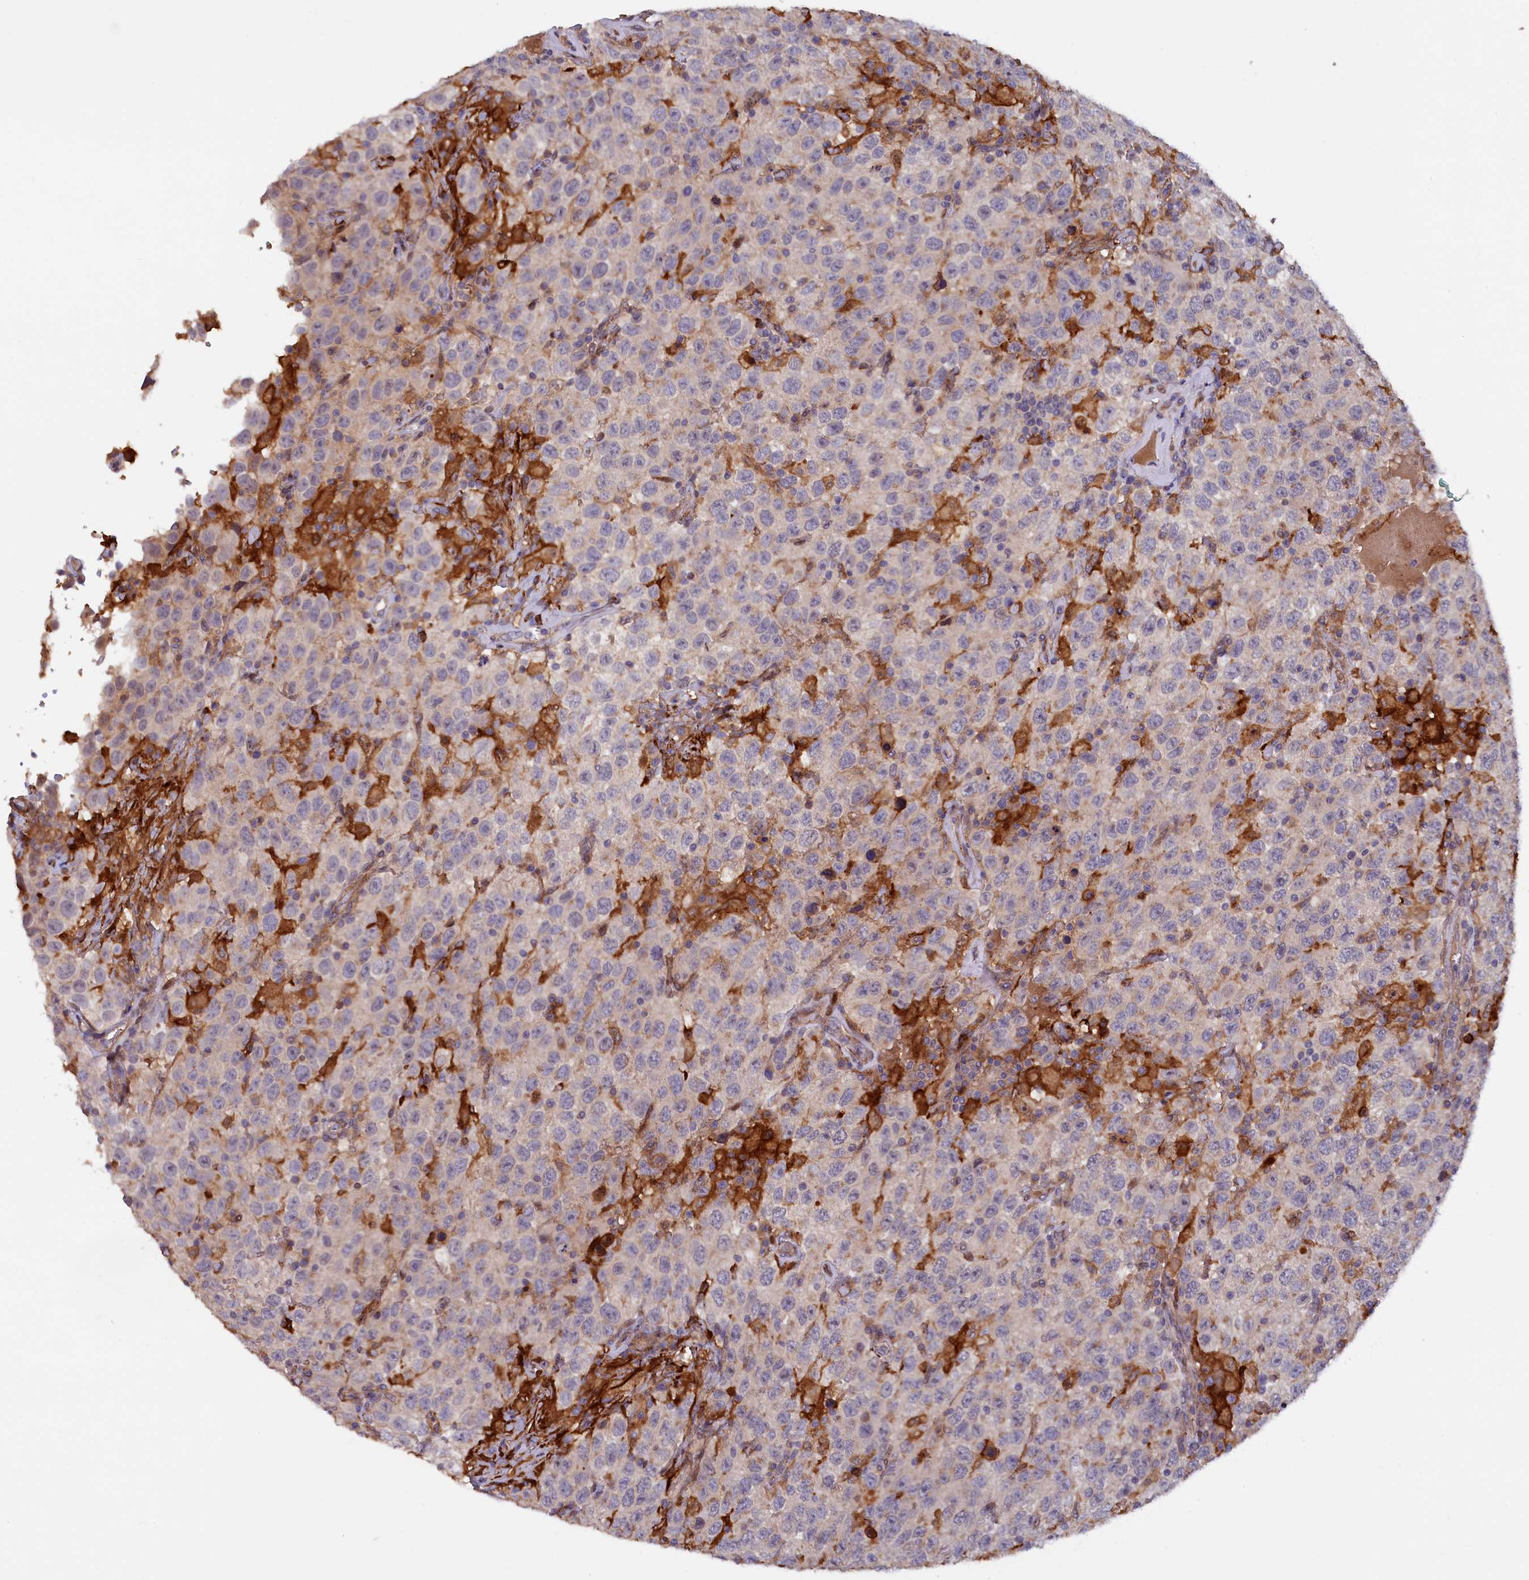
{"staining": {"intensity": "negative", "quantity": "none", "location": "none"}, "tissue": "testis cancer", "cell_type": "Tumor cells", "image_type": "cancer", "snomed": [{"axis": "morphology", "description": "Seminoma, NOS"}, {"axis": "topography", "description": "Testis"}], "caption": "Immunohistochemistry (IHC) image of neoplastic tissue: human seminoma (testis) stained with DAB shows no significant protein staining in tumor cells. (DAB immunohistochemistry (IHC), high magnification).", "gene": "FERMT1", "patient": {"sex": "male", "age": 41}}